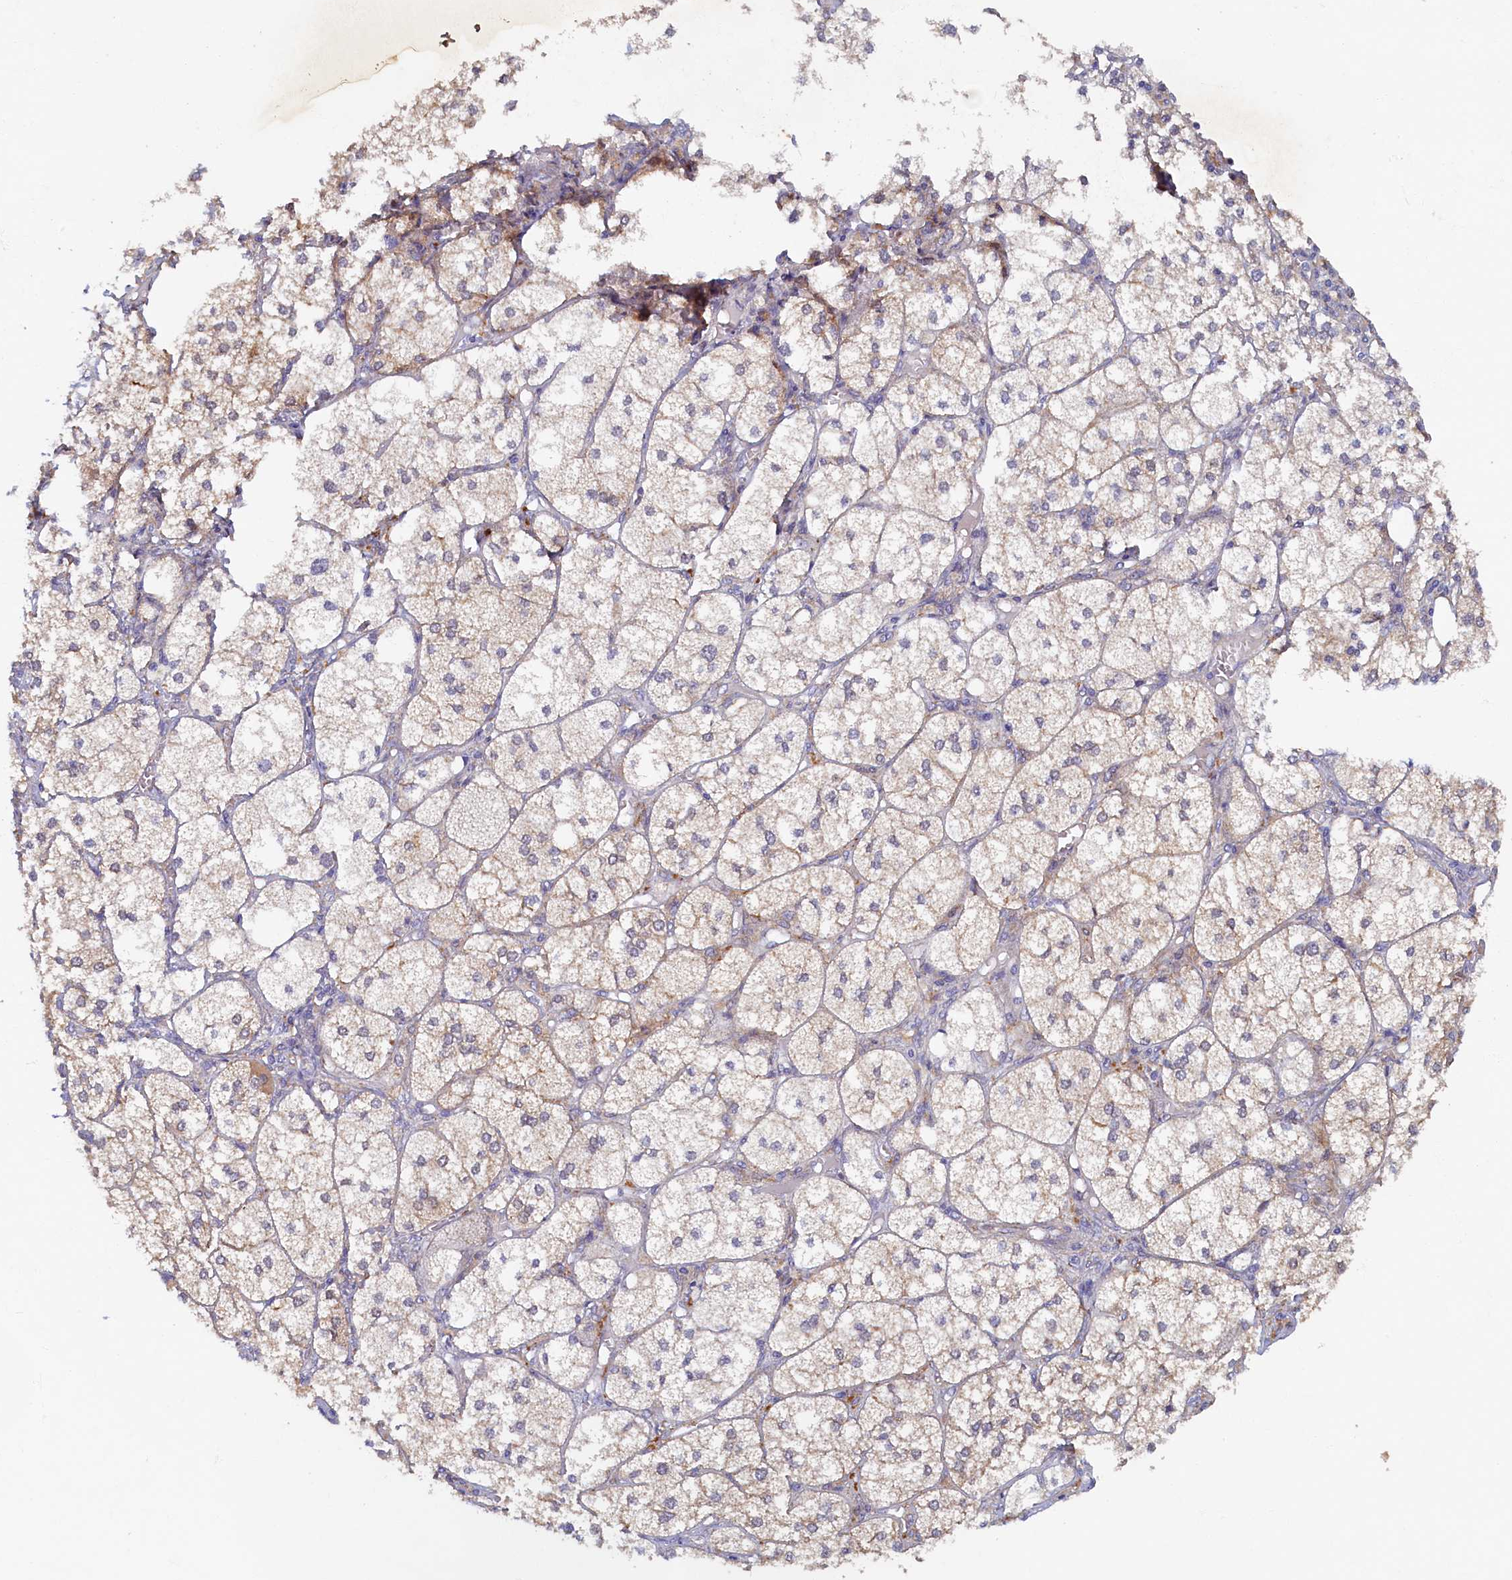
{"staining": {"intensity": "moderate", "quantity": "25%-75%", "location": "cytoplasmic/membranous"}, "tissue": "adrenal gland", "cell_type": "Glandular cells", "image_type": "normal", "snomed": [{"axis": "morphology", "description": "Normal tissue, NOS"}, {"axis": "topography", "description": "Adrenal gland"}], "caption": "Protein expression analysis of benign adrenal gland demonstrates moderate cytoplasmic/membranous expression in about 25%-75% of glandular cells. (brown staining indicates protein expression, while blue staining denotes nuclei).", "gene": "STX12", "patient": {"sex": "female", "age": 61}}